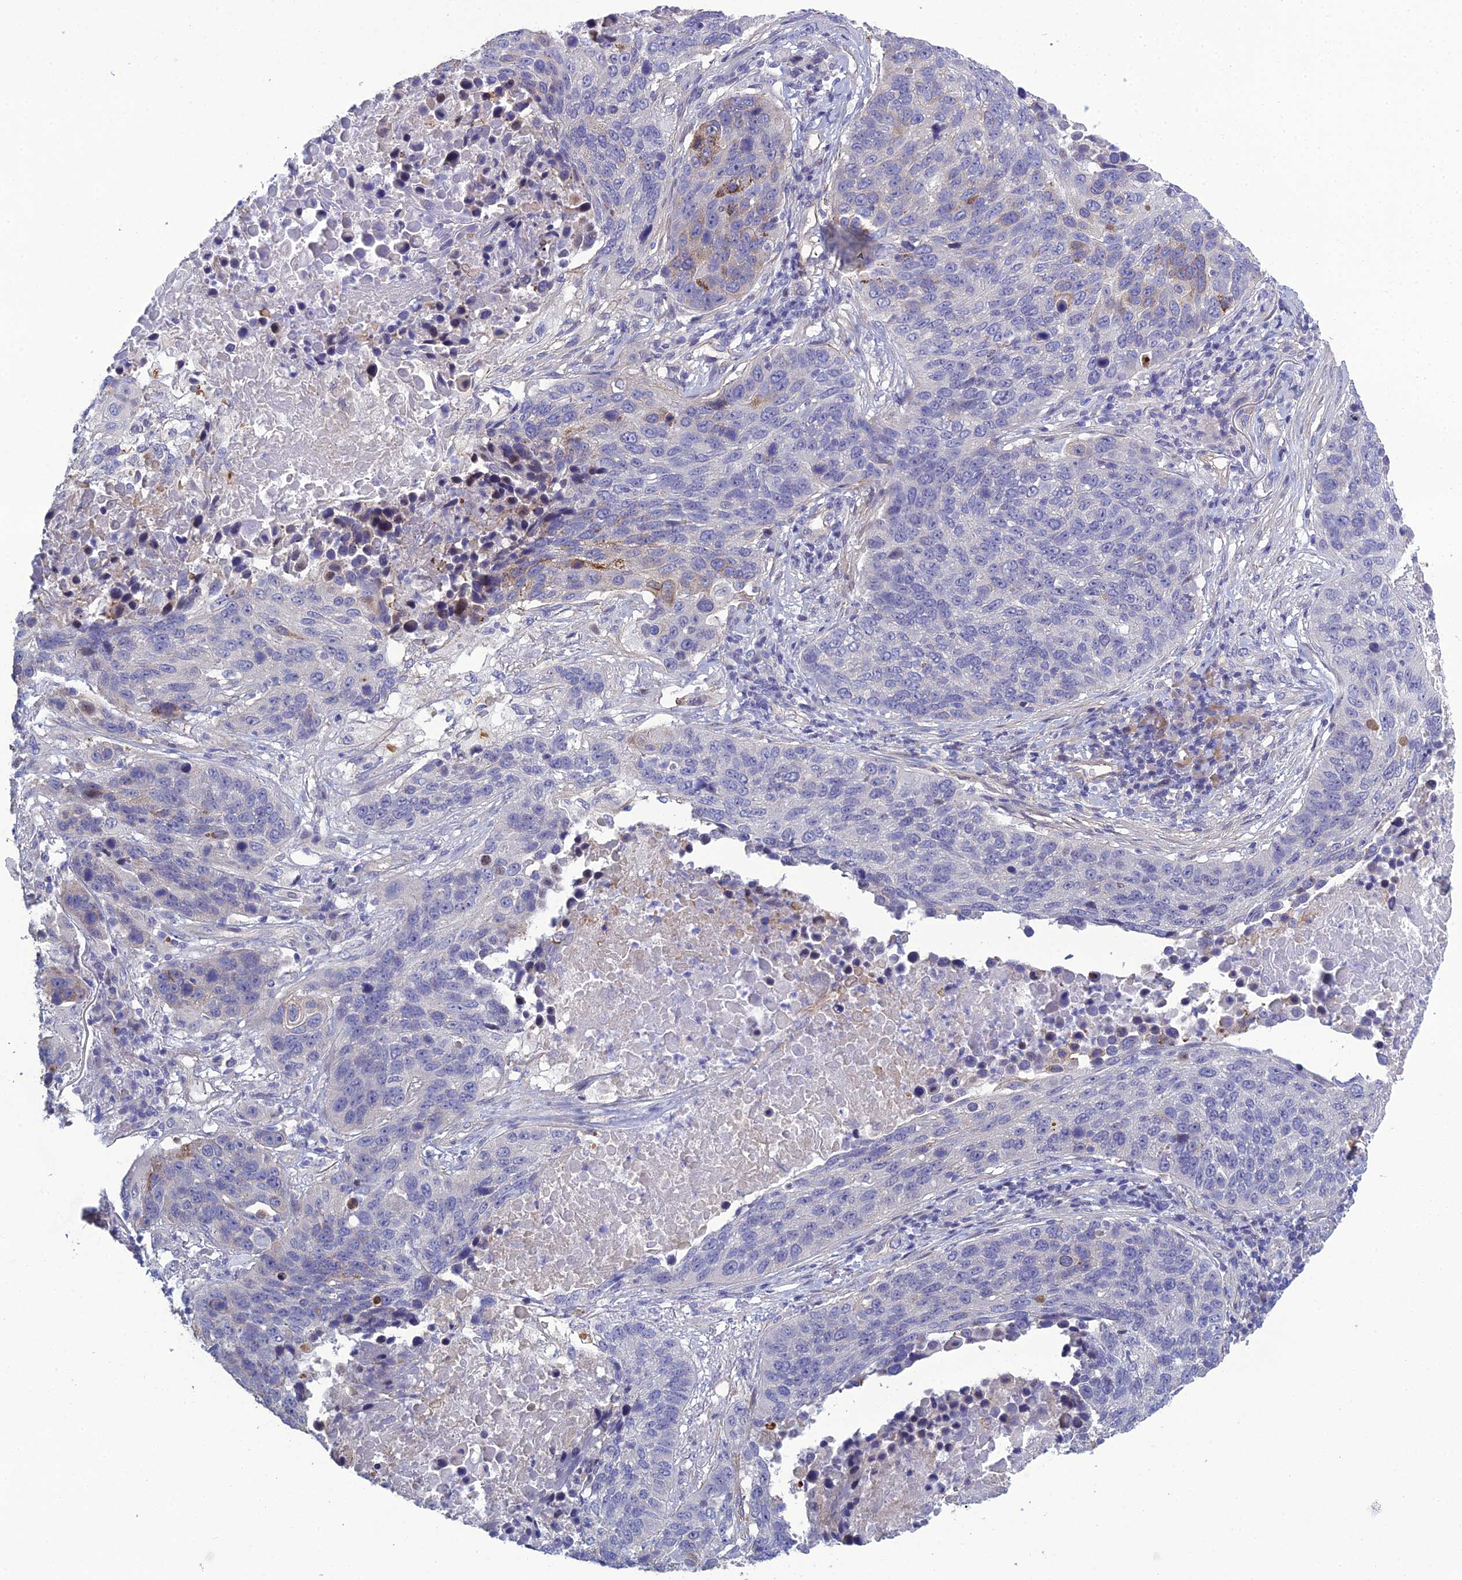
{"staining": {"intensity": "moderate", "quantity": "<25%", "location": "cytoplasmic/membranous"}, "tissue": "lung cancer", "cell_type": "Tumor cells", "image_type": "cancer", "snomed": [{"axis": "morphology", "description": "Normal tissue, NOS"}, {"axis": "morphology", "description": "Squamous cell carcinoma, NOS"}, {"axis": "topography", "description": "Lymph node"}, {"axis": "topography", "description": "Lung"}], "caption": "Immunohistochemical staining of human lung cancer (squamous cell carcinoma) displays low levels of moderate cytoplasmic/membranous protein positivity in approximately <25% of tumor cells.", "gene": "LZTS2", "patient": {"sex": "male", "age": 66}}